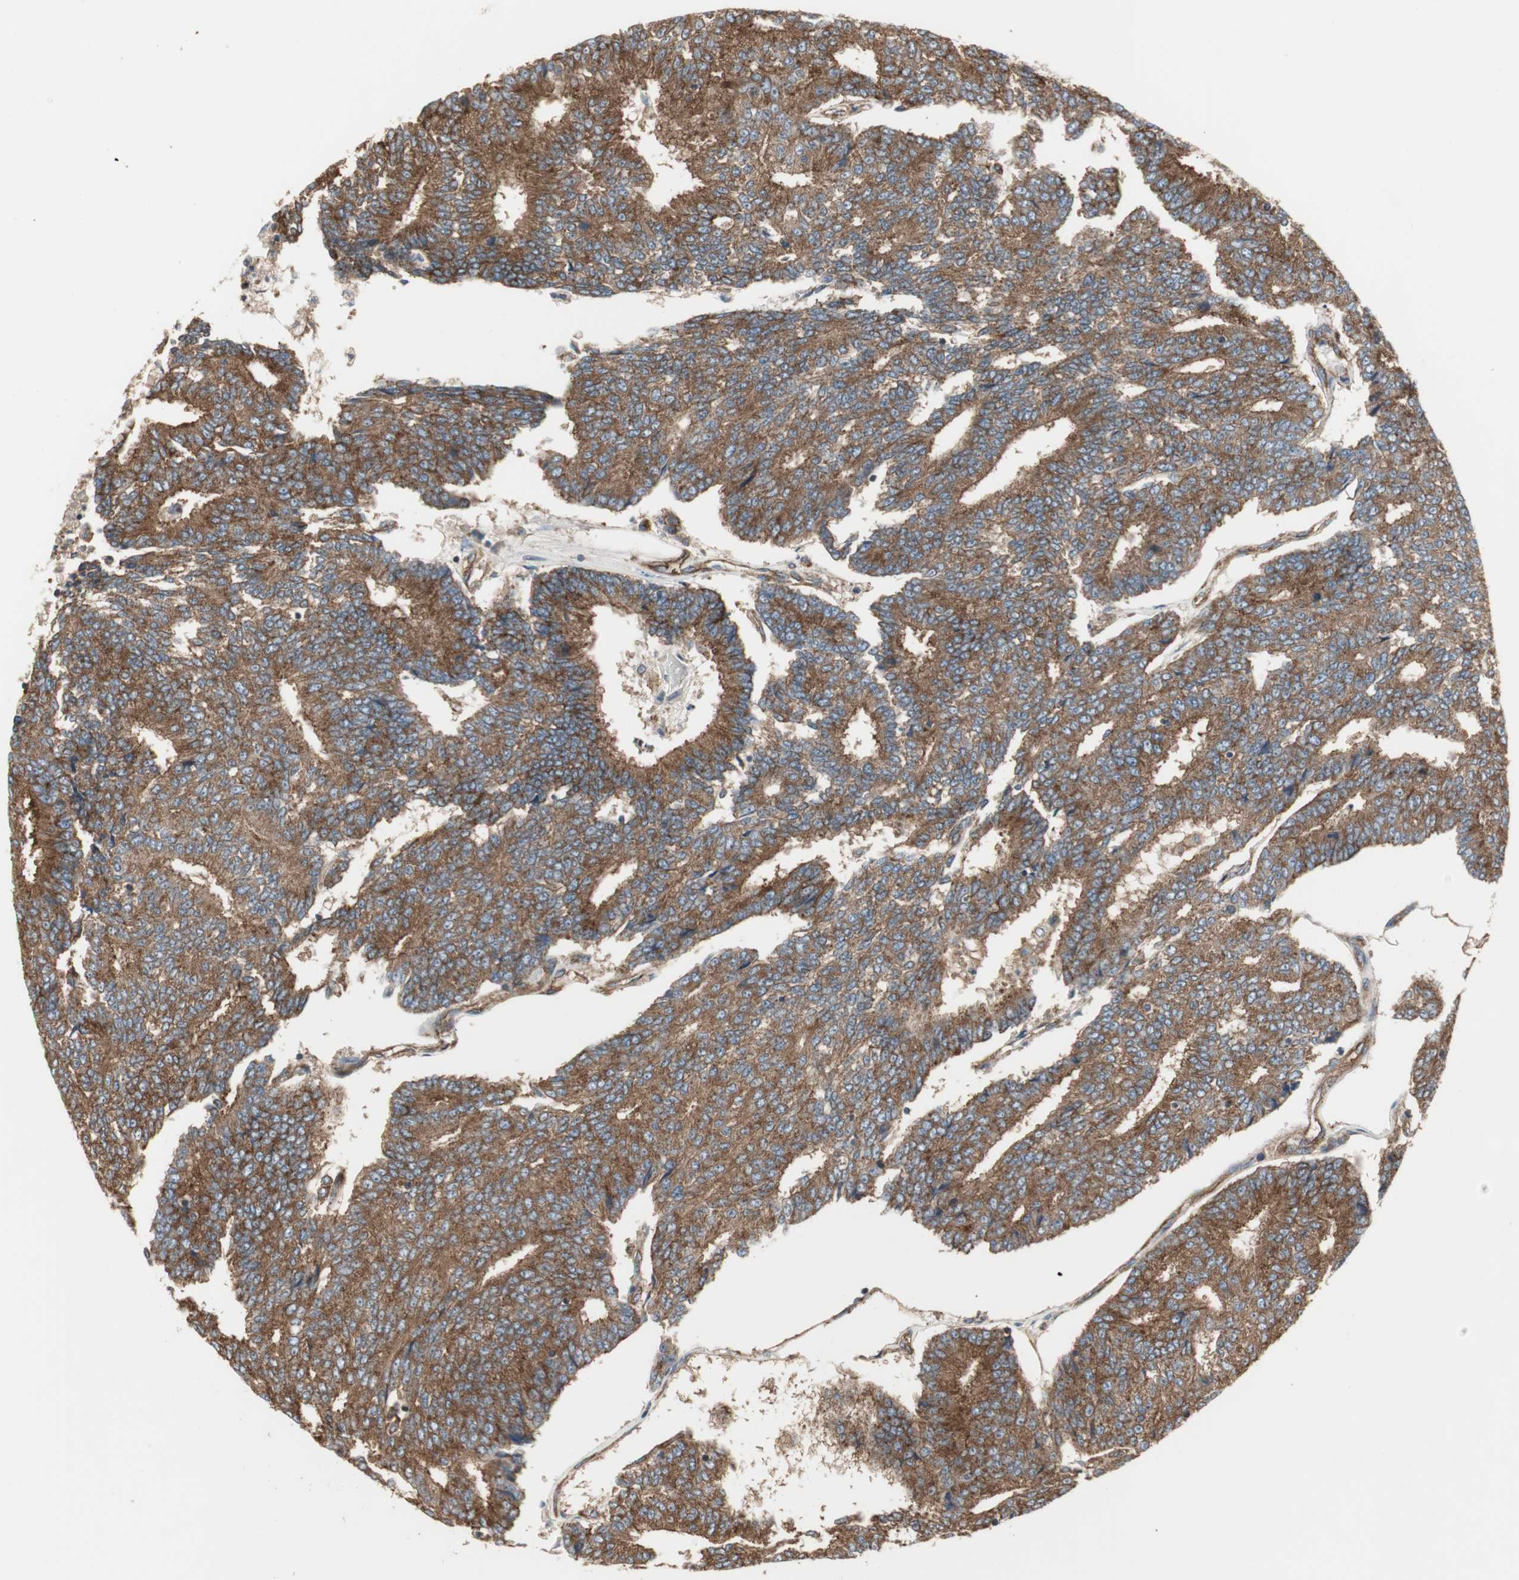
{"staining": {"intensity": "strong", "quantity": ">75%", "location": "cytoplasmic/membranous"}, "tissue": "prostate cancer", "cell_type": "Tumor cells", "image_type": "cancer", "snomed": [{"axis": "morphology", "description": "Adenocarcinoma, High grade"}, {"axis": "topography", "description": "Prostate"}], "caption": "IHC of prostate adenocarcinoma (high-grade) reveals high levels of strong cytoplasmic/membranous expression in approximately >75% of tumor cells. The protein is shown in brown color, while the nuclei are stained blue.", "gene": "H6PD", "patient": {"sex": "male", "age": 55}}